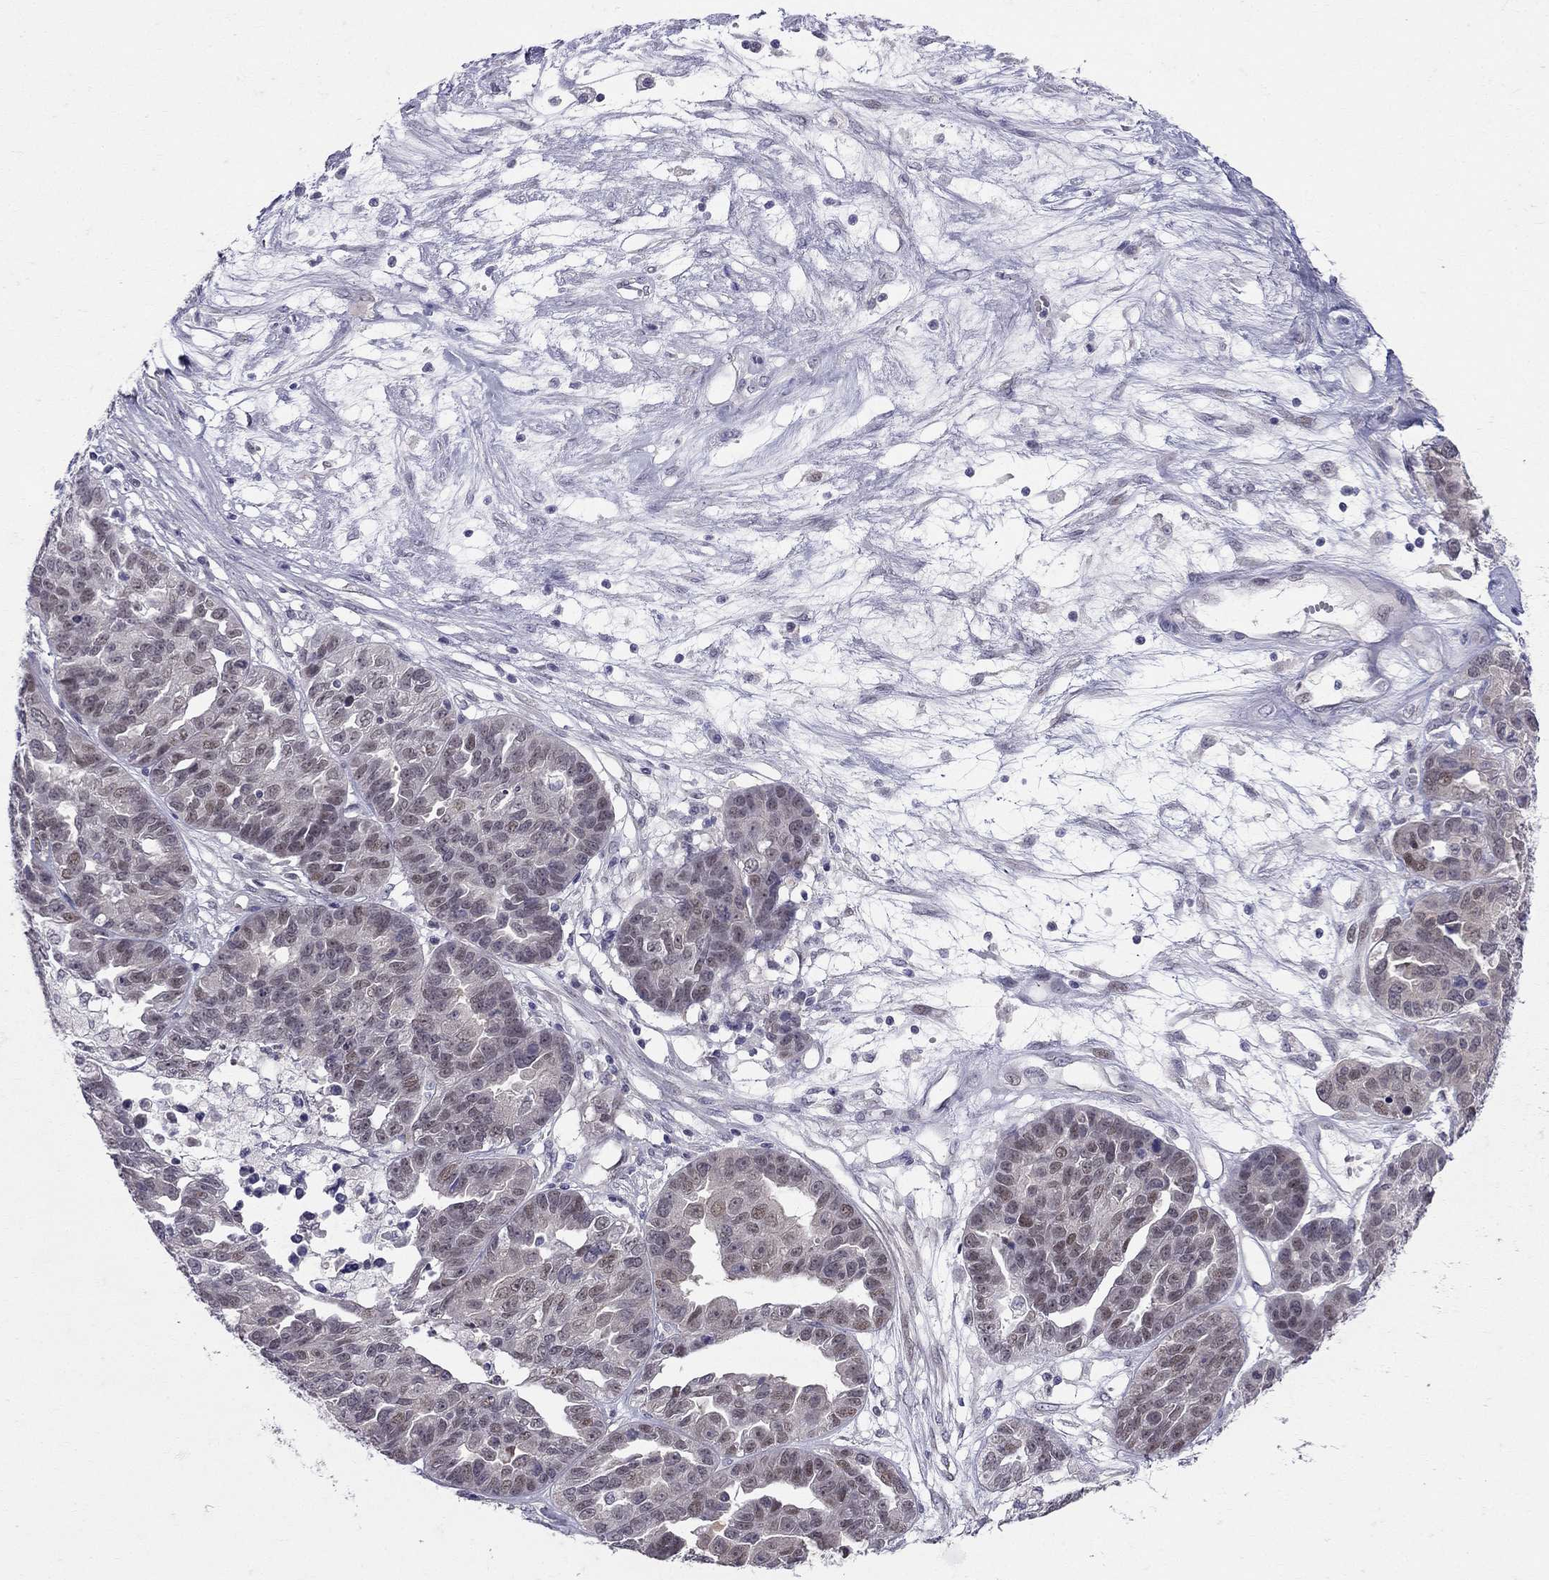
{"staining": {"intensity": "weak", "quantity": "<25%", "location": "nuclear"}, "tissue": "ovarian cancer", "cell_type": "Tumor cells", "image_type": "cancer", "snomed": [{"axis": "morphology", "description": "Cystadenocarcinoma, serous, NOS"}, {"axis": "topography", "description": "Ovary"}], "caption": "This is an immunohistochemistry histopathology image of ovarian serous cystadenocarcinoma. There is no staining in tumor cells.", "gene": "BAG5", "patient": {"sex": "female", "age": 87}}